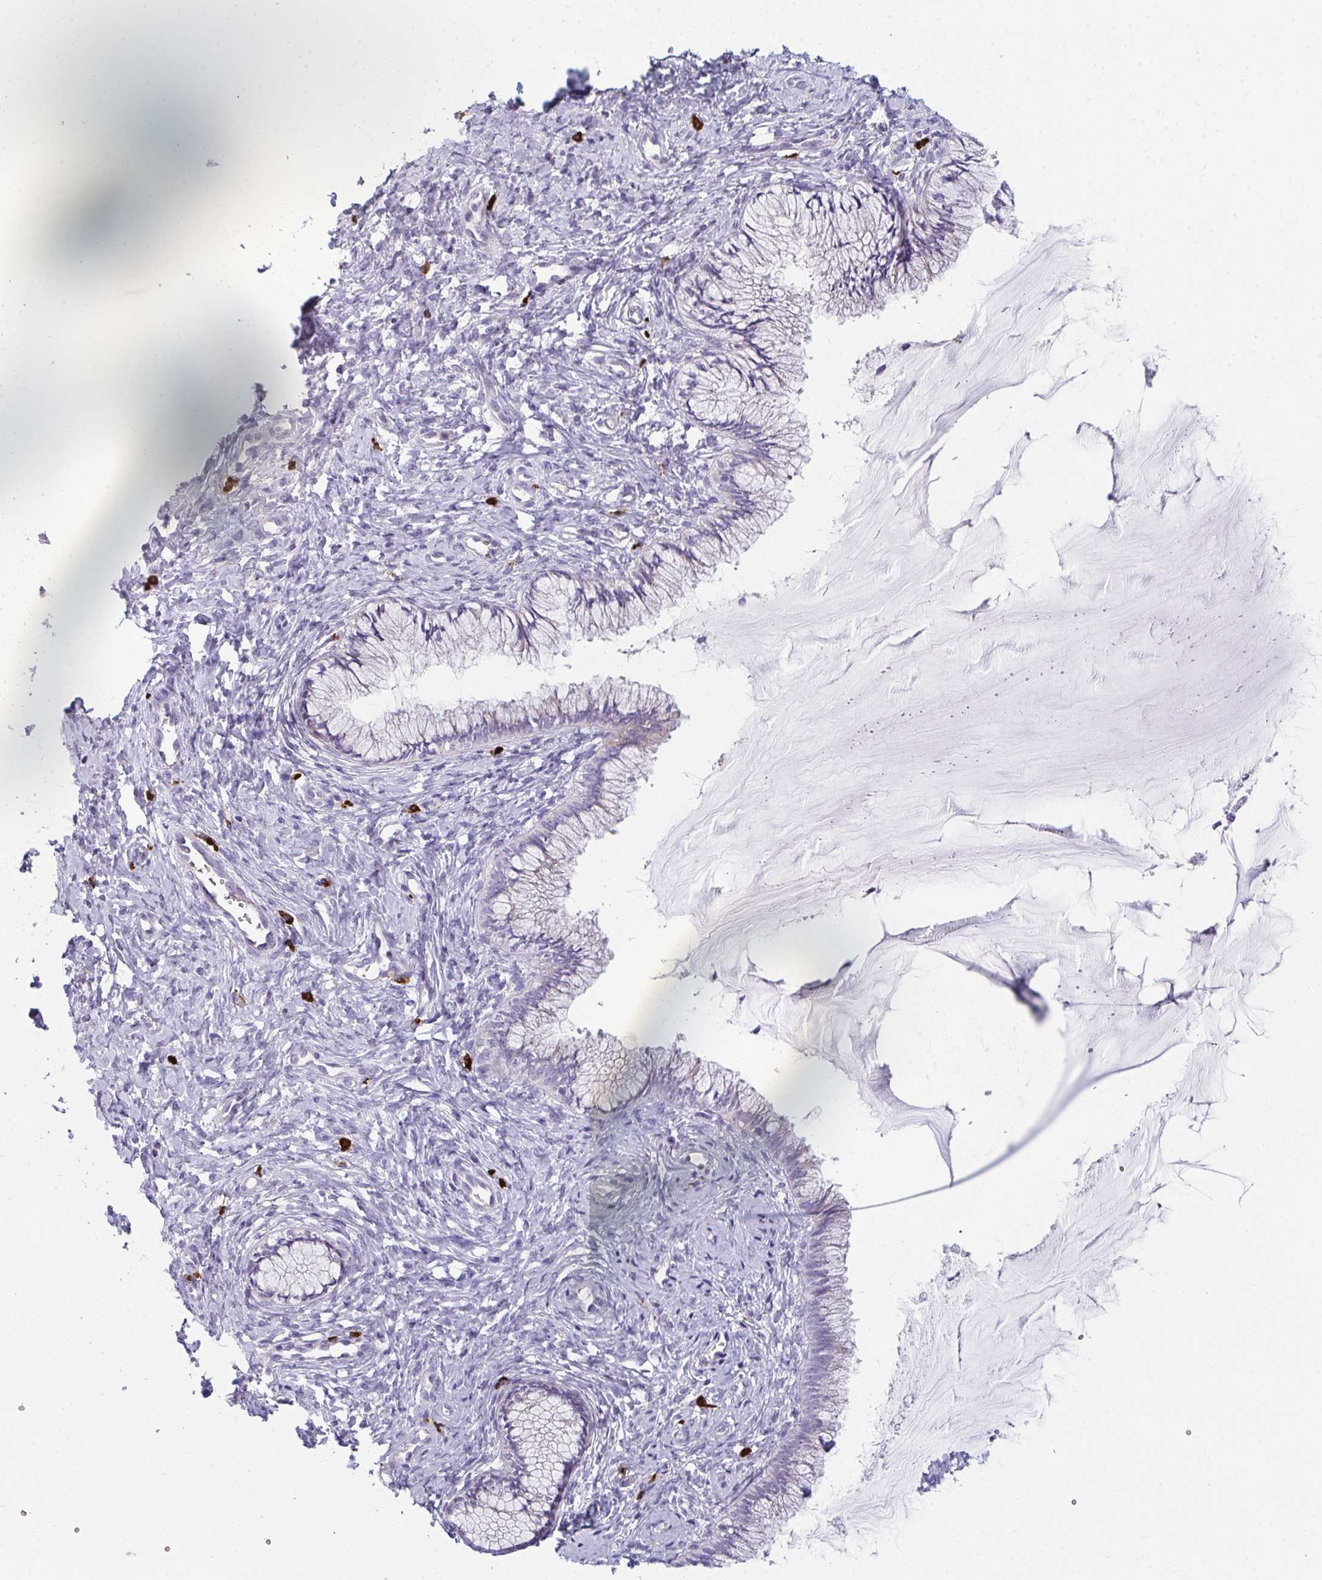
{"staining": {"intensity": "negative", "quantity": "none", "location": "none"}, "tissue": "cervix", "cell_type": "Glandular cells", "image_type": "normal", "snomed": [{"axis": "morphology", "description": "Normal tissue, NOS"}, {"axis": "topography", "description": "Cervix"}], "caption": "Immunohistochemistry histopathology image of benign human cervix stained for a protein (brown), which shows no positivity in glandular cells.", "gene": "EIF1AD", "patient": {"sex": "female", "age": 37}}